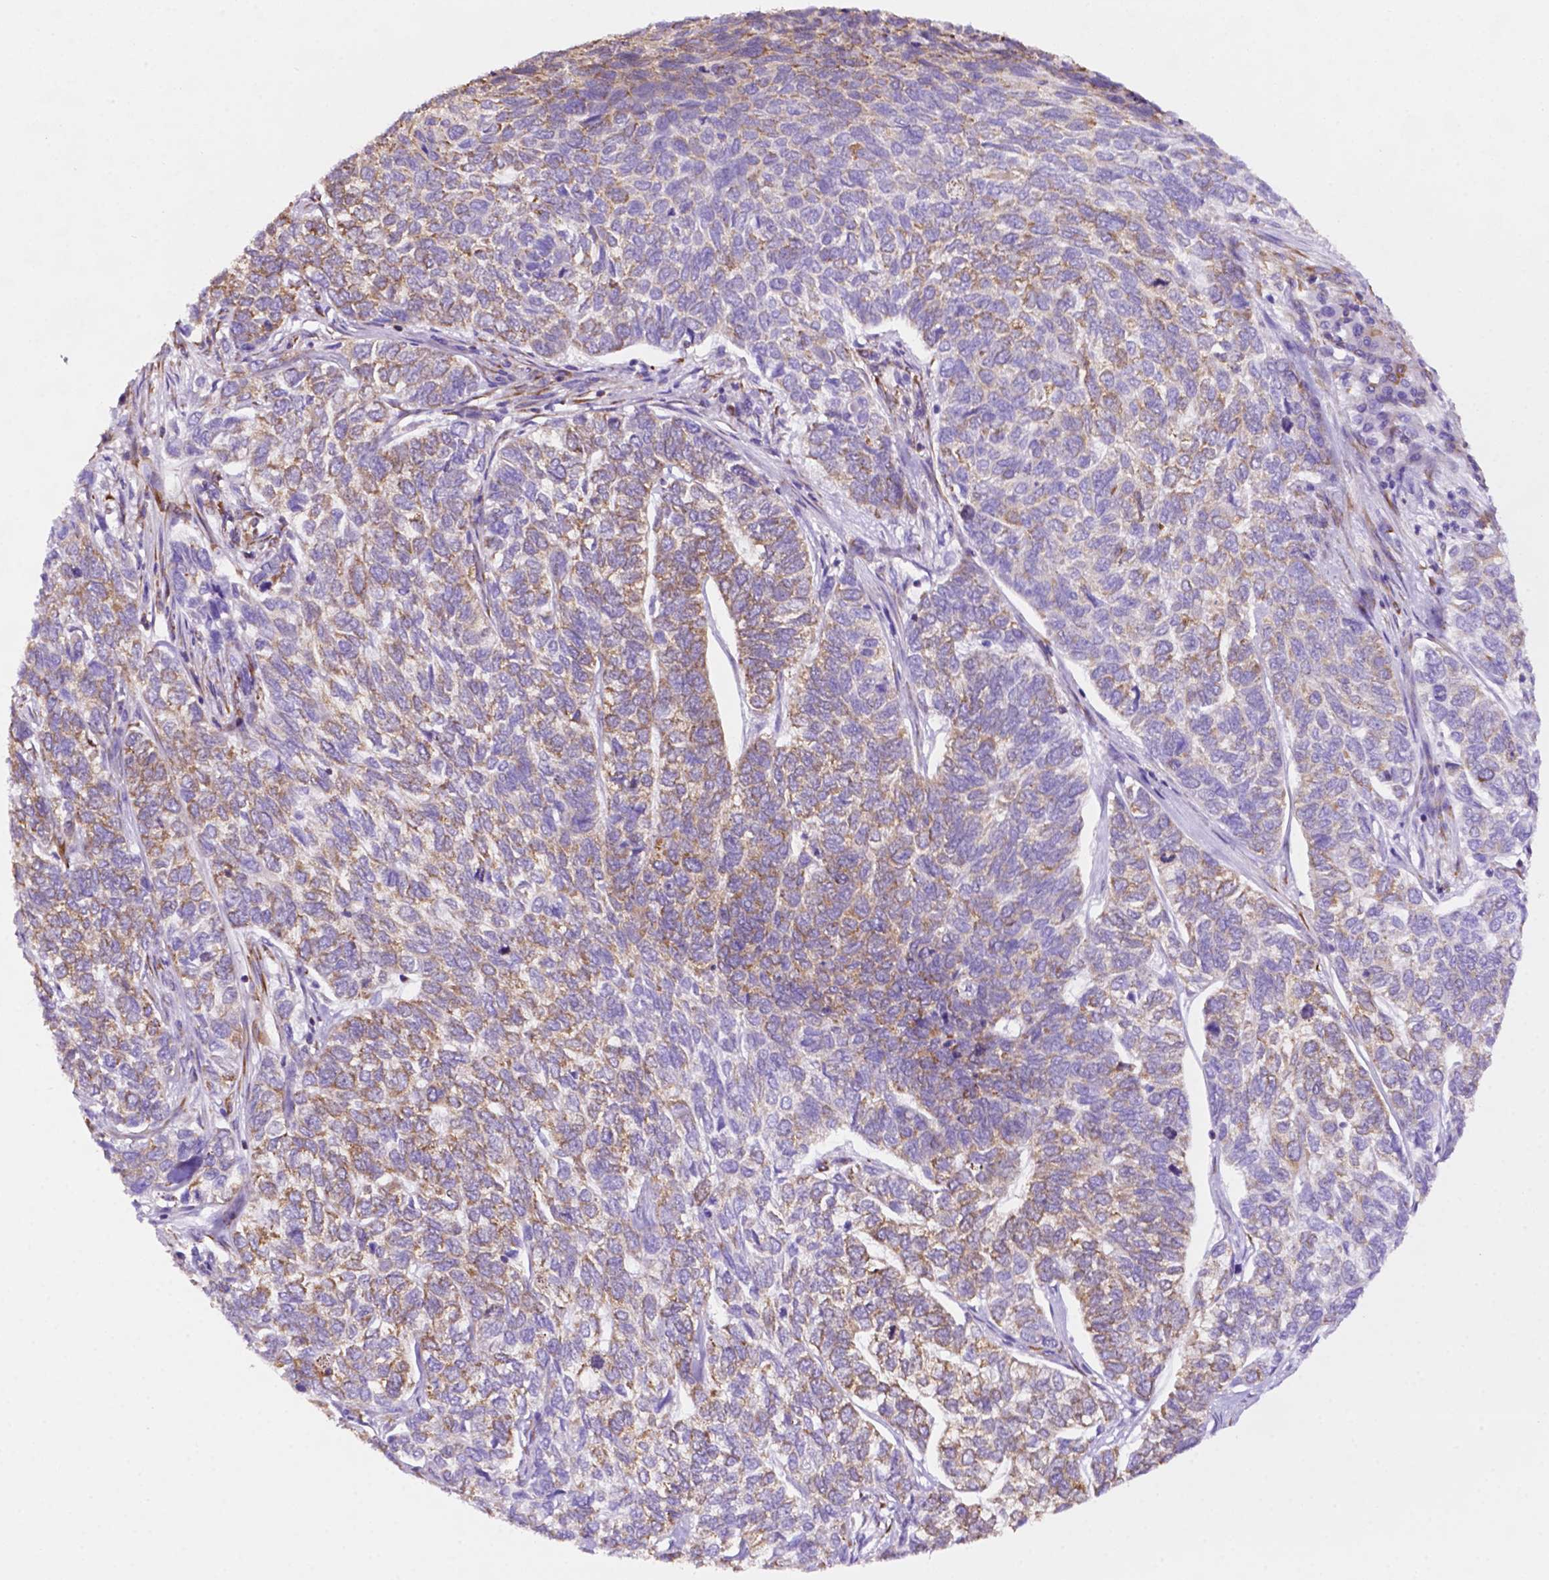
{"staining": {"intensity": "moderate", "quantity": "25%-75%", "location": "cytoplasmic/membranous"}, "tissue": "skin cancer", "cell_type": "Tumor cells", "image_type": "cancer", "snomed": [{"axis": "morphology", "description": "Basal cell carcinoma"}, {"axis": "topography", "description": "Skin"}], "caption": "Tumor cells show medium levels of moderate cytoplasmic/membranous staining in approximately 25%-75% of cells in human skin basal cell carcinoma. Immunohistochemistry stains the protein in brown and the nuclei are stained blue.", "gene": "RPL29", "patient": {"sex": "female", "age": 65}}